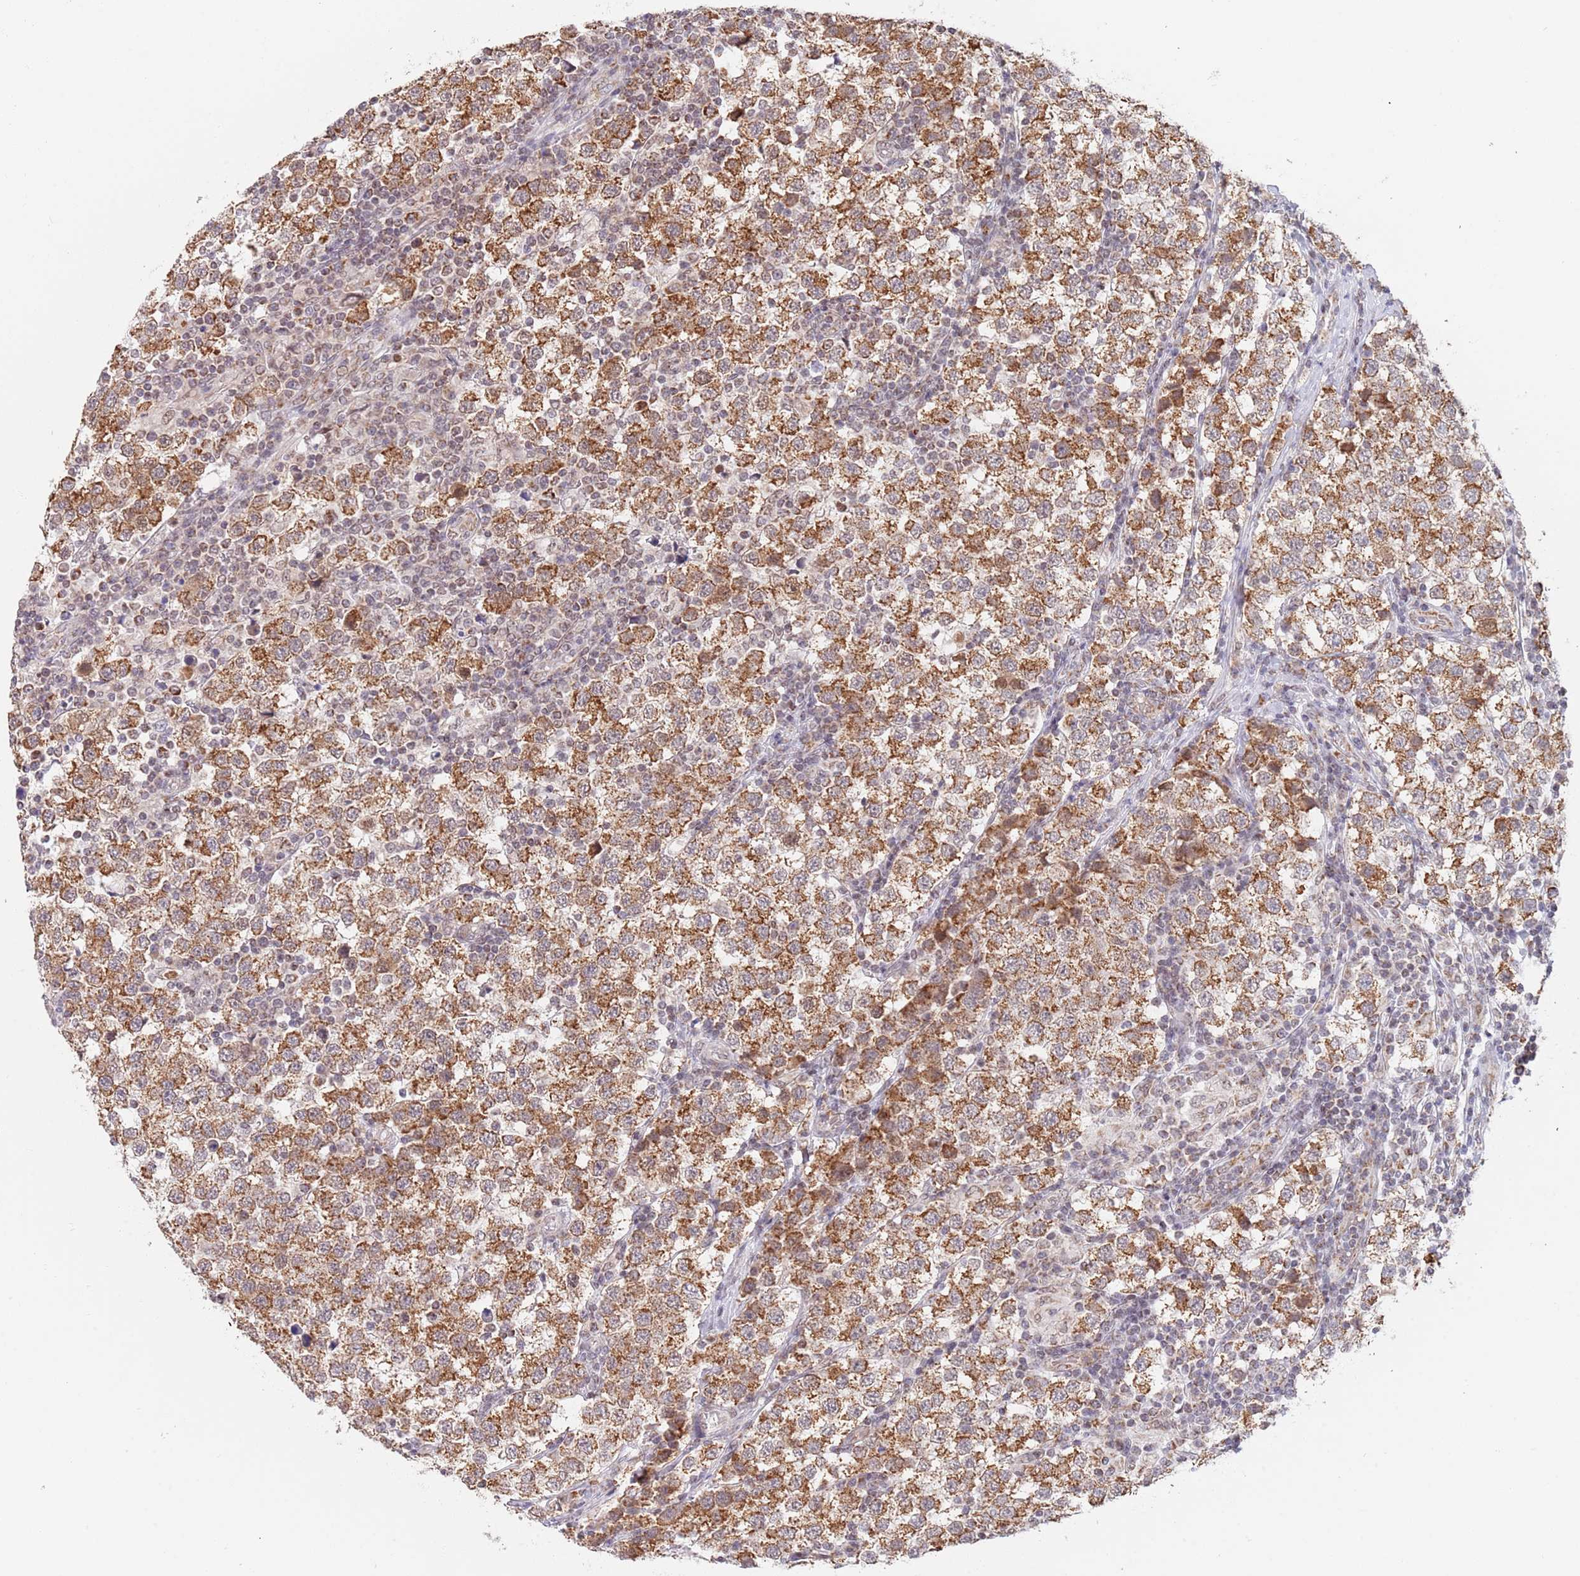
{"staining": {"intensity": "strong", "quantity": ">75%", "location": "cytoplasmic/membranous"}, "tissue": "testis cancer", "cell_type": "Tumor cells", "image_type": "cancer", "snomed": [{"axis": "morphology", "description": "Seminoma, NOS"}, {"axis": "topography", "description": "Testis"}], "caption": "This is a photomicrograph of immunohistochemistry (IHC) staining of testis cancer (seminoma), which shows strong staining in the cytoplasmic/membranous of tumor cells.", "gene": "TIMM13", "patient": {"sex": "male", "age": 34}}